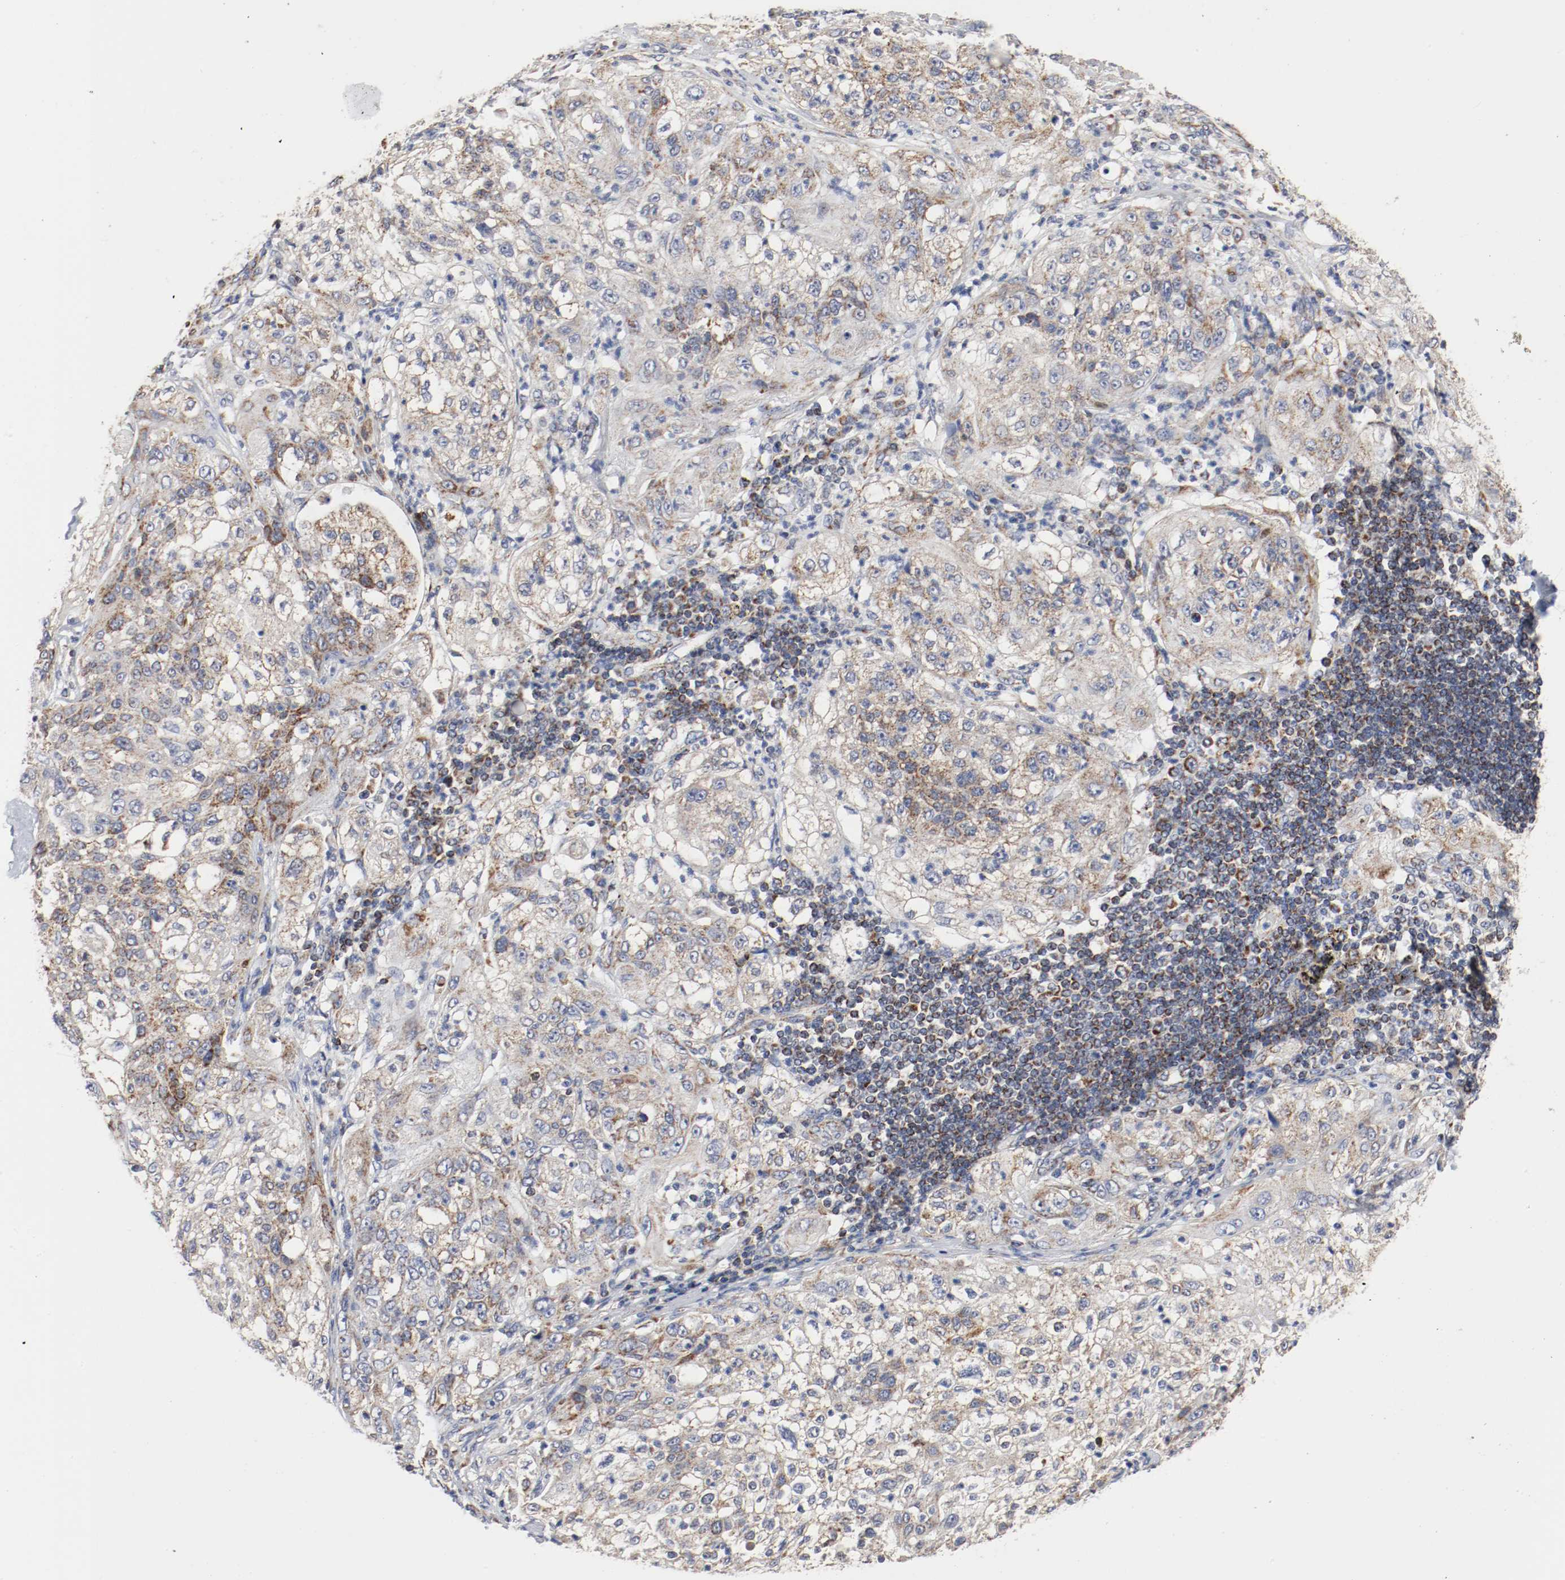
{"staining": {"intensity": "weak", "quantity": "25%-75%", "location": "cytoplasmic/membranous"}, "tissue": "lung cancer", "cell_type": "Tumor cells", "image_type": "cancer", "snomed": [{"axis": "morphology", "description": "Inflammation, NOS"}, {"axis": "morphology", "description": "Squamous cell carcinoma, NOS"}, {"axis": "topography", "description": "Lymph node"}, {"axis": "topography", "description": "Soft tissue"}, {"axis": "topography", "description": "Lung"}], "caption": "Squamous cell carcinoma (lung) stained for a protein (brown) exhibits weak cytoplasmic/membranous positive expression in approximately 25%-75% of tumor cells.", "gene": "AFG3L2", "patient": {"sex": "male", "age": 66}}